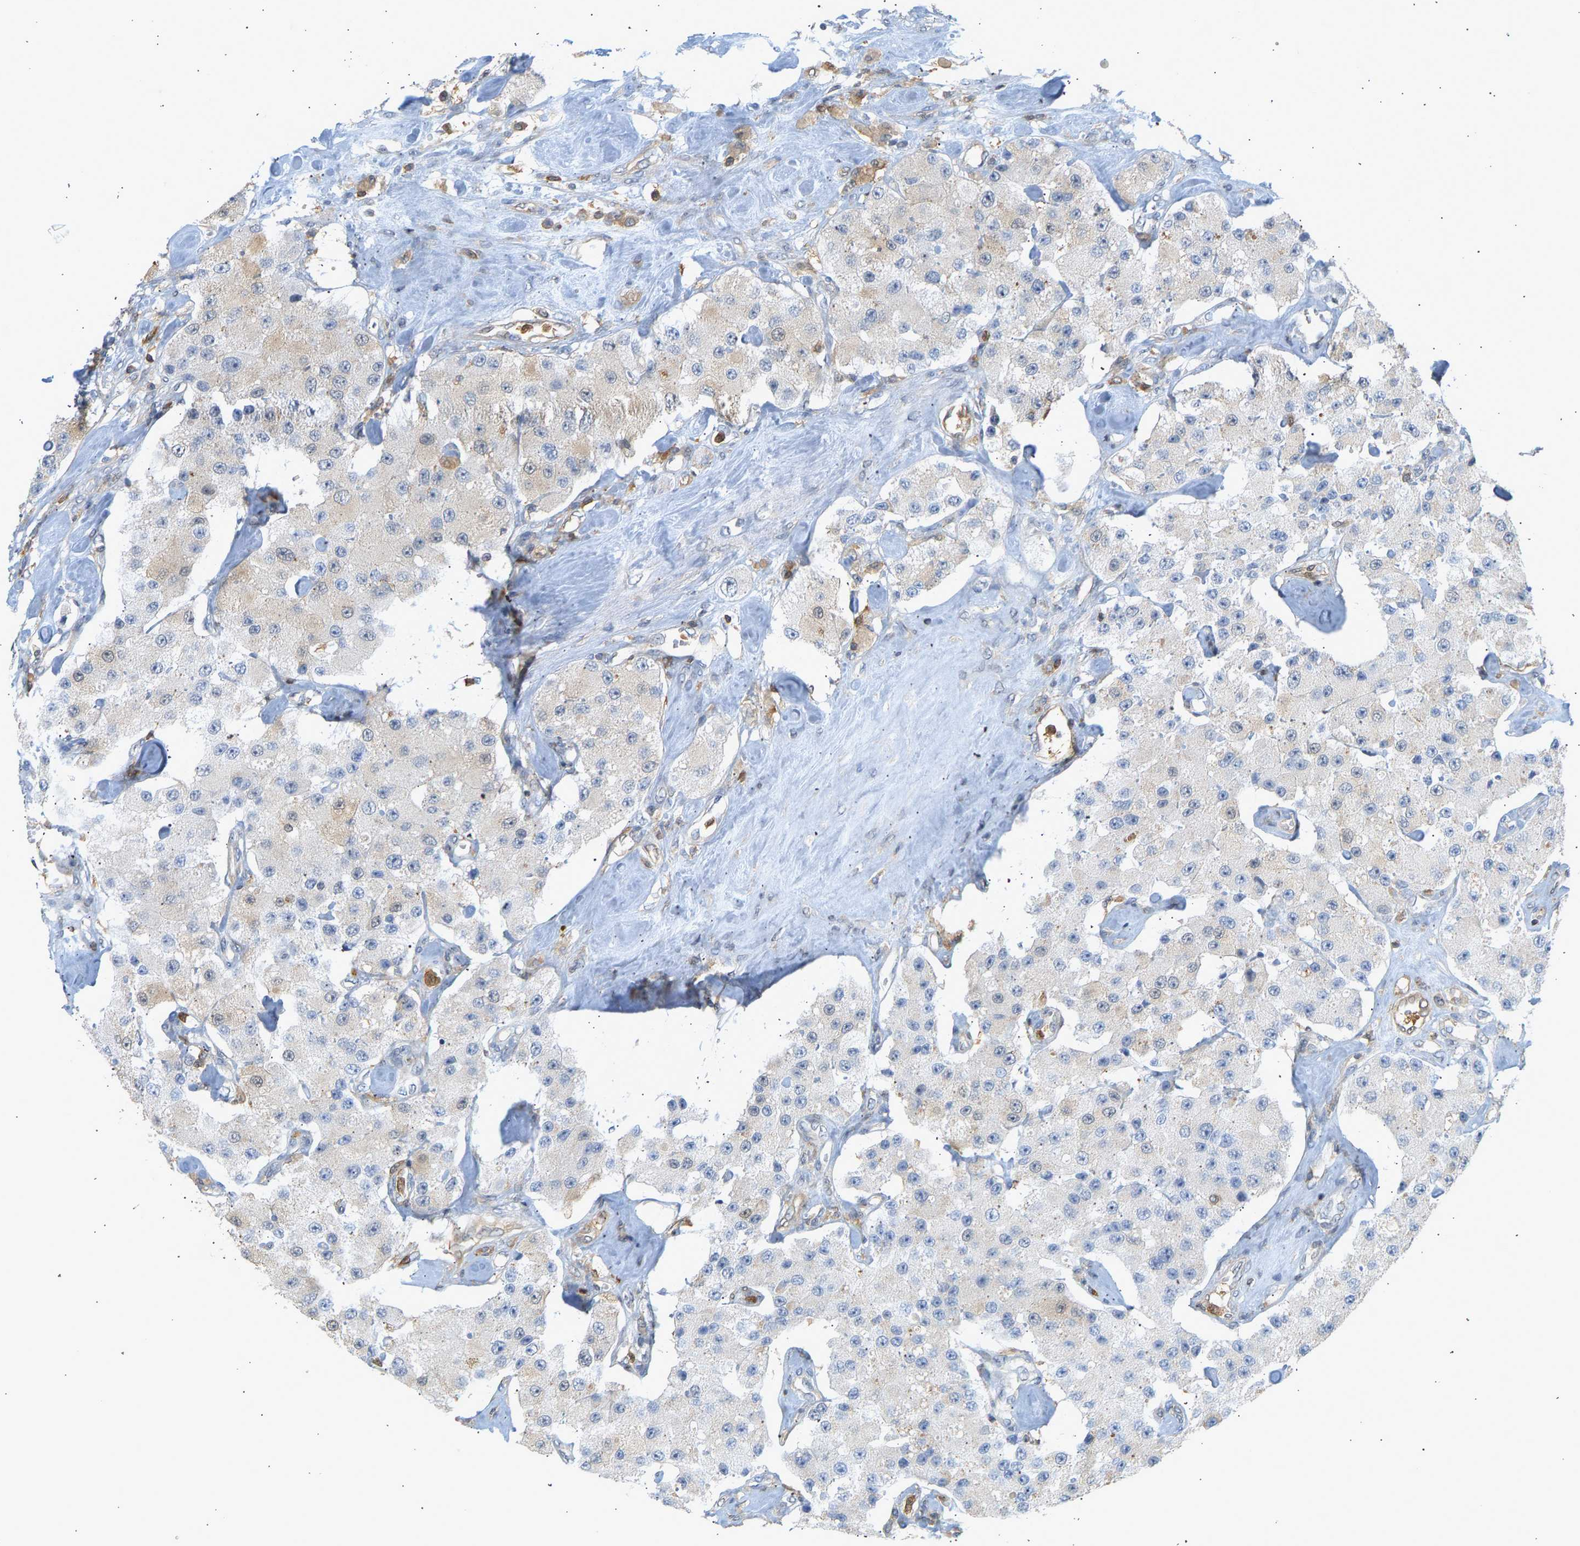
{"staining": {"intensity": "negative", "quantity": "none", "location": "none"}, "tissue": "carcinoid", "cell_type": "Tumor cells", "image_type": "cancer", "snomed": [{"axis": "morphology", "description": "Carcinoid, malignant, NOS"}, {"axis": "topography", "description": "Pancreas"}], "caption": "Immunohistochemical staining of human carcinoid (malignant) shows no significant expression in tumor cells. Nuclei are stained in blue.", "gene": "ENO1", "patient": {"sex": "male", "age": 41}}